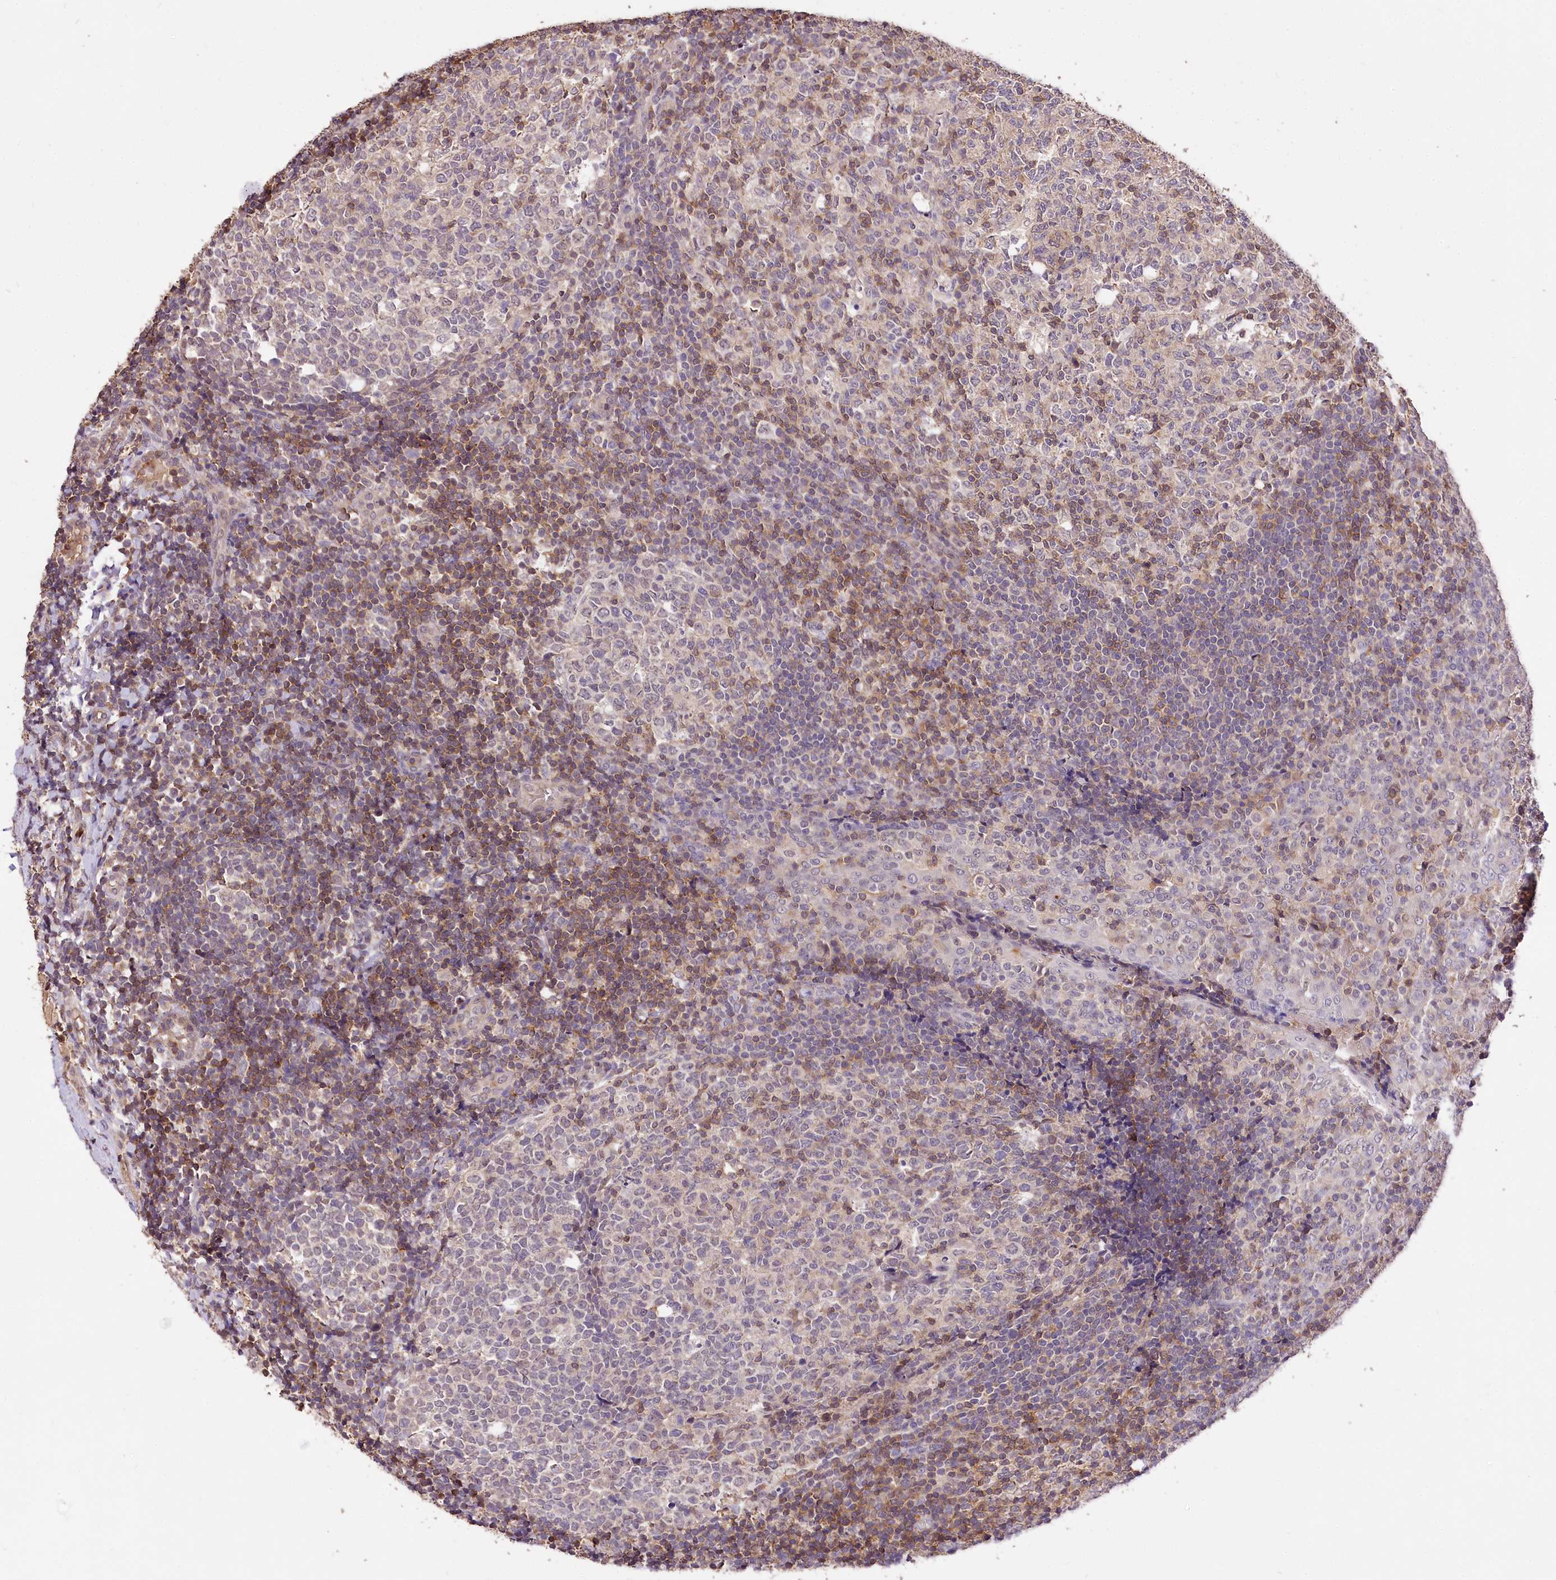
{"staining": {"intensity": "weak", "quantity": "25%-75%", "location": "nuclear"}, "tissue": "tonsil", "cell_type": "Germinal center cells", "image_type": "normal", "snomed": [{"axis": "morphology", "description": "Normal tissue, NOS"}, {"axis": "topography", "description": "Tonsil"}], "caption": "Protein positivity by IHC demonstrates weak nuclear expression in about 25%-75% of germinal center cells in unremarkable tonsil.", "gene": "SERGEF", "patient": {"sex": "female", "age": 19}}